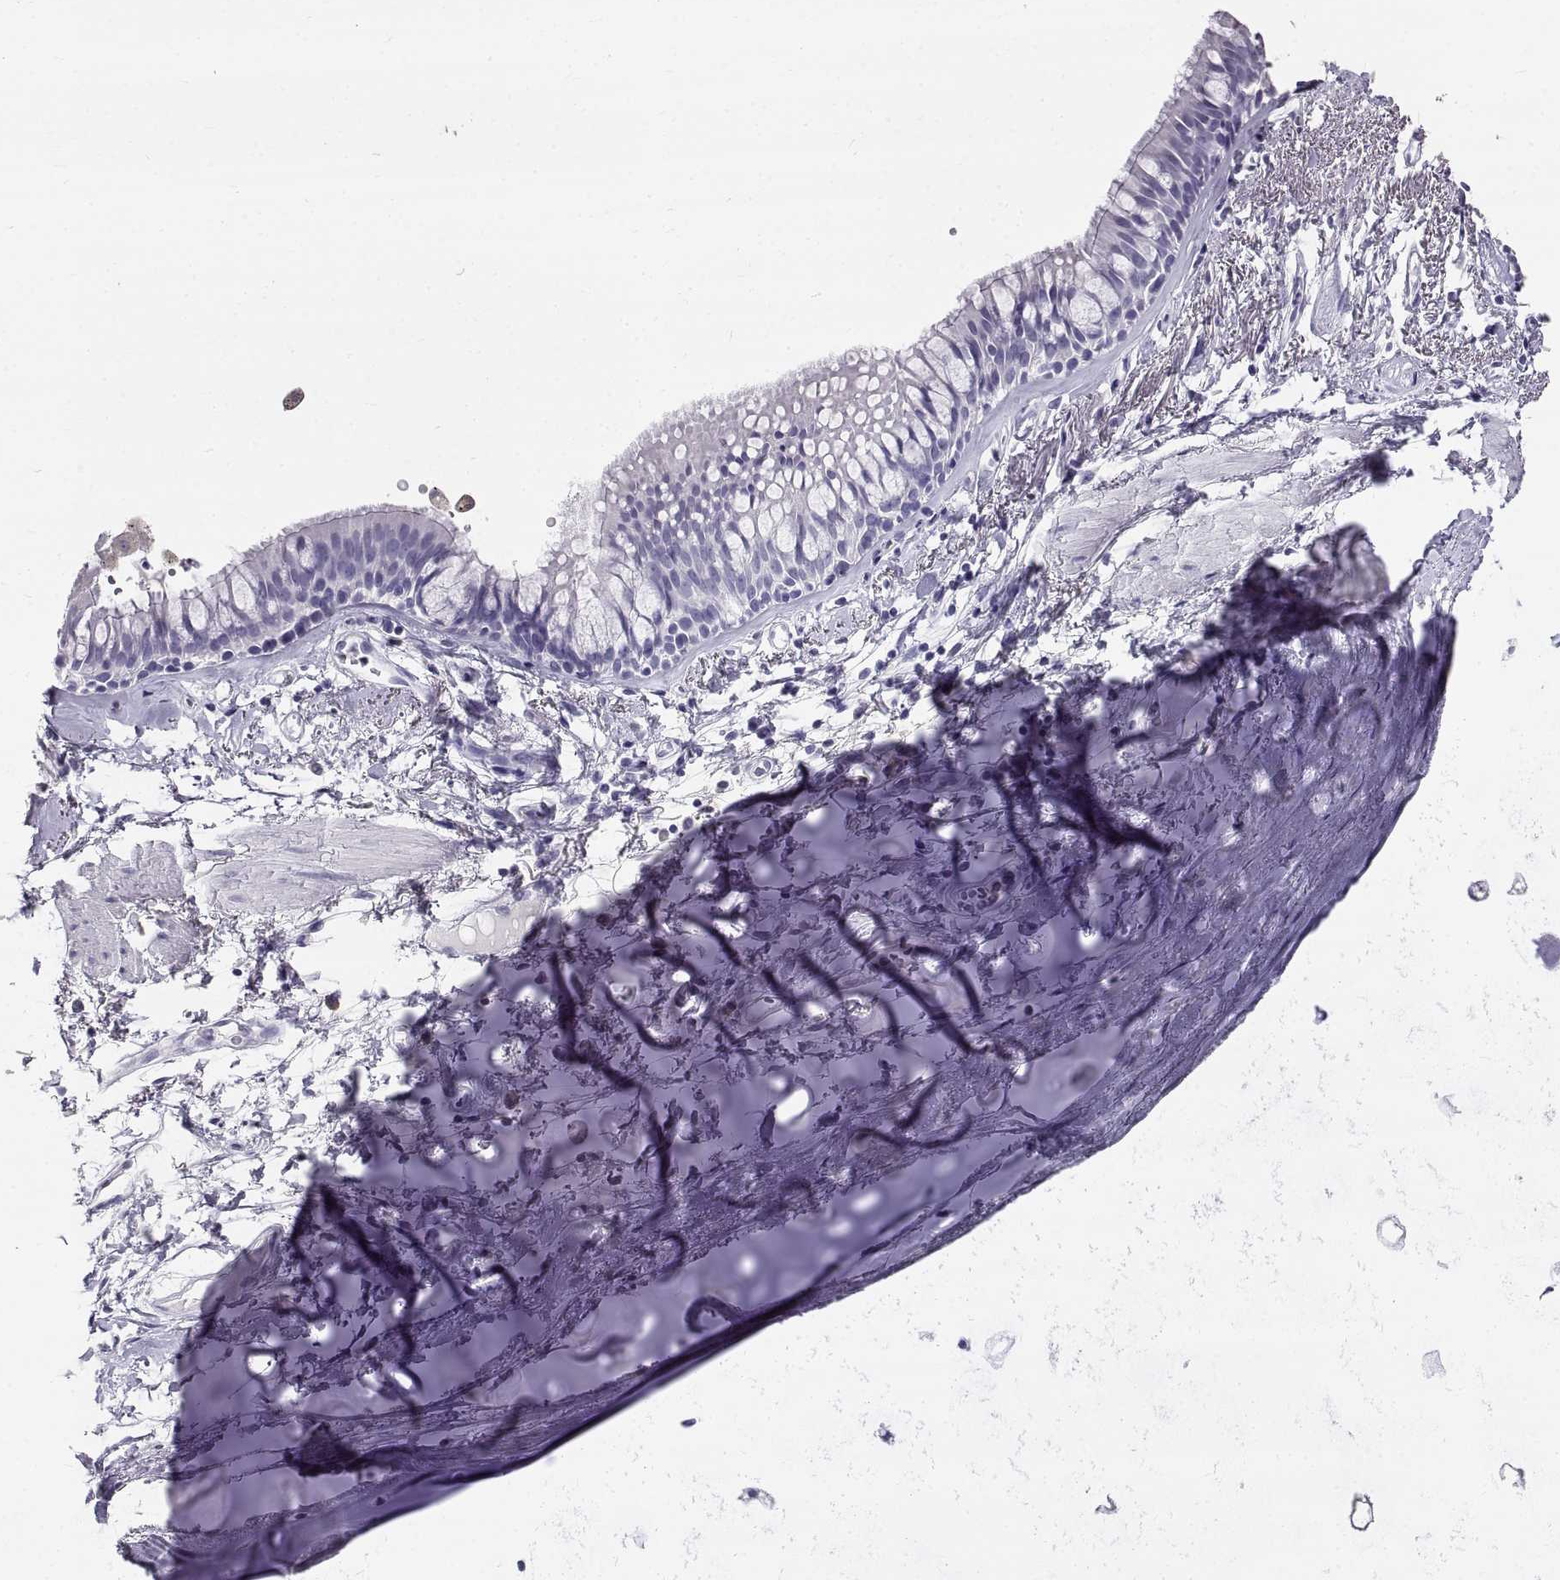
{"staining": {"intensity": "negative", "quantity": "none", "location": "none"}, "tissue": "bronchus", "cell_type": "Respiratory epithelial cells", "image_type": "normal", "snomed": [{"axis": "morphology", "description": "Normal tissue, NOS"}, {"axis": "morphology", "description": "Squamous cell carcinoma, NOS"}, {"axis": "topography", "description": "Cartilage tissue"}, {"axis": "topography", "description": "Bronchus"}], "caption": "Immunohistochemical staining of benign human bronchus demonstrates no significant positivity in respiratory epithelial cells. (Immunohistochemistry (ihc), brightfield microscopy, high magnification).", "gene": "GNG12", "patient": {"sex": "male", "age": 72}}